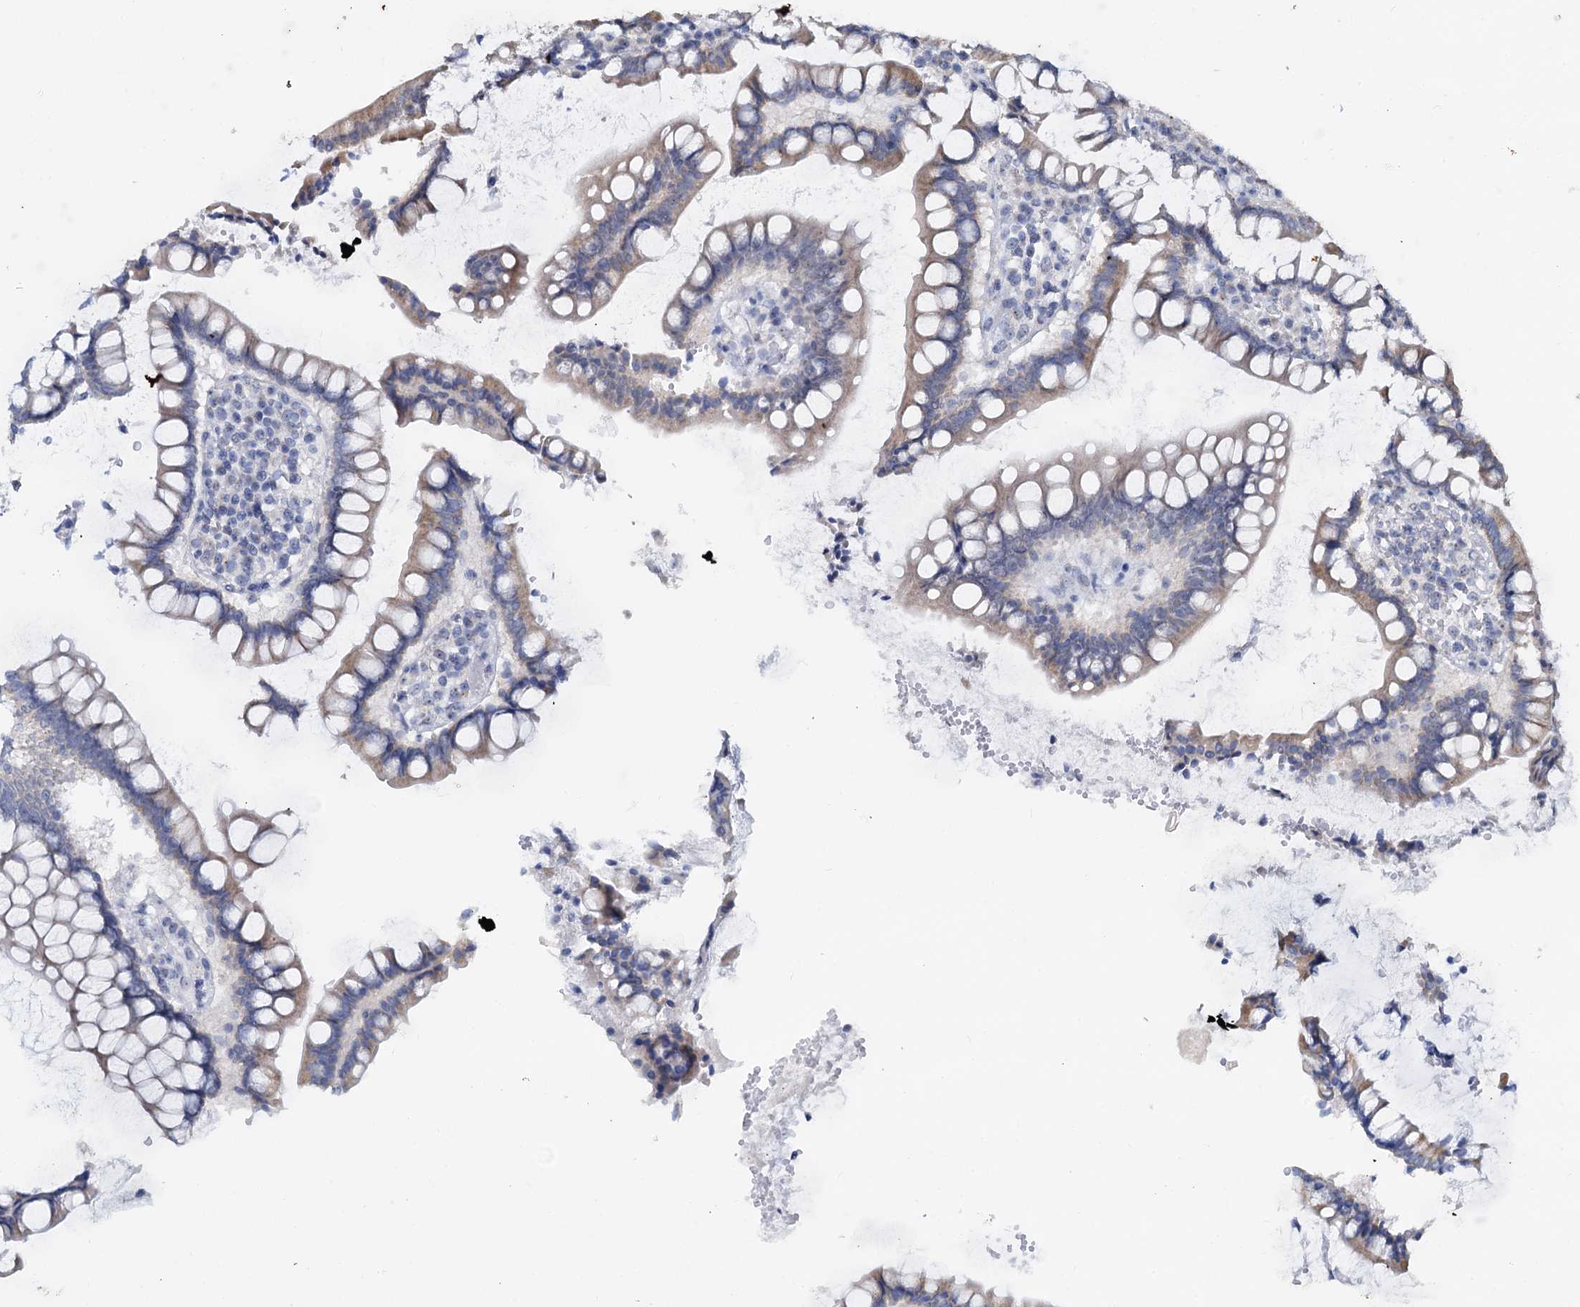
{"staining": {"intensity": "negative", "quantity": "none", "location": "none"}, "tissue": "colon", "cell_type": "Endothelial cells", "image_type": "normal", "snomed": [{"axis": "morphology", "description": "Normal tissue, NOS"}, {"axis": "topography", "description": "Colon"}], "caption": "Photomicrograph shows no significant protein positivity in endothelial cells of unremarkable colon. The staining was performed using DAB to visualize the protein expression in brown, while the nuclei were stained in blue with hematoxylin (Magnification: 20x).", "gene": "C2CD3", "patient": {"sex": "female", "age": 79}}